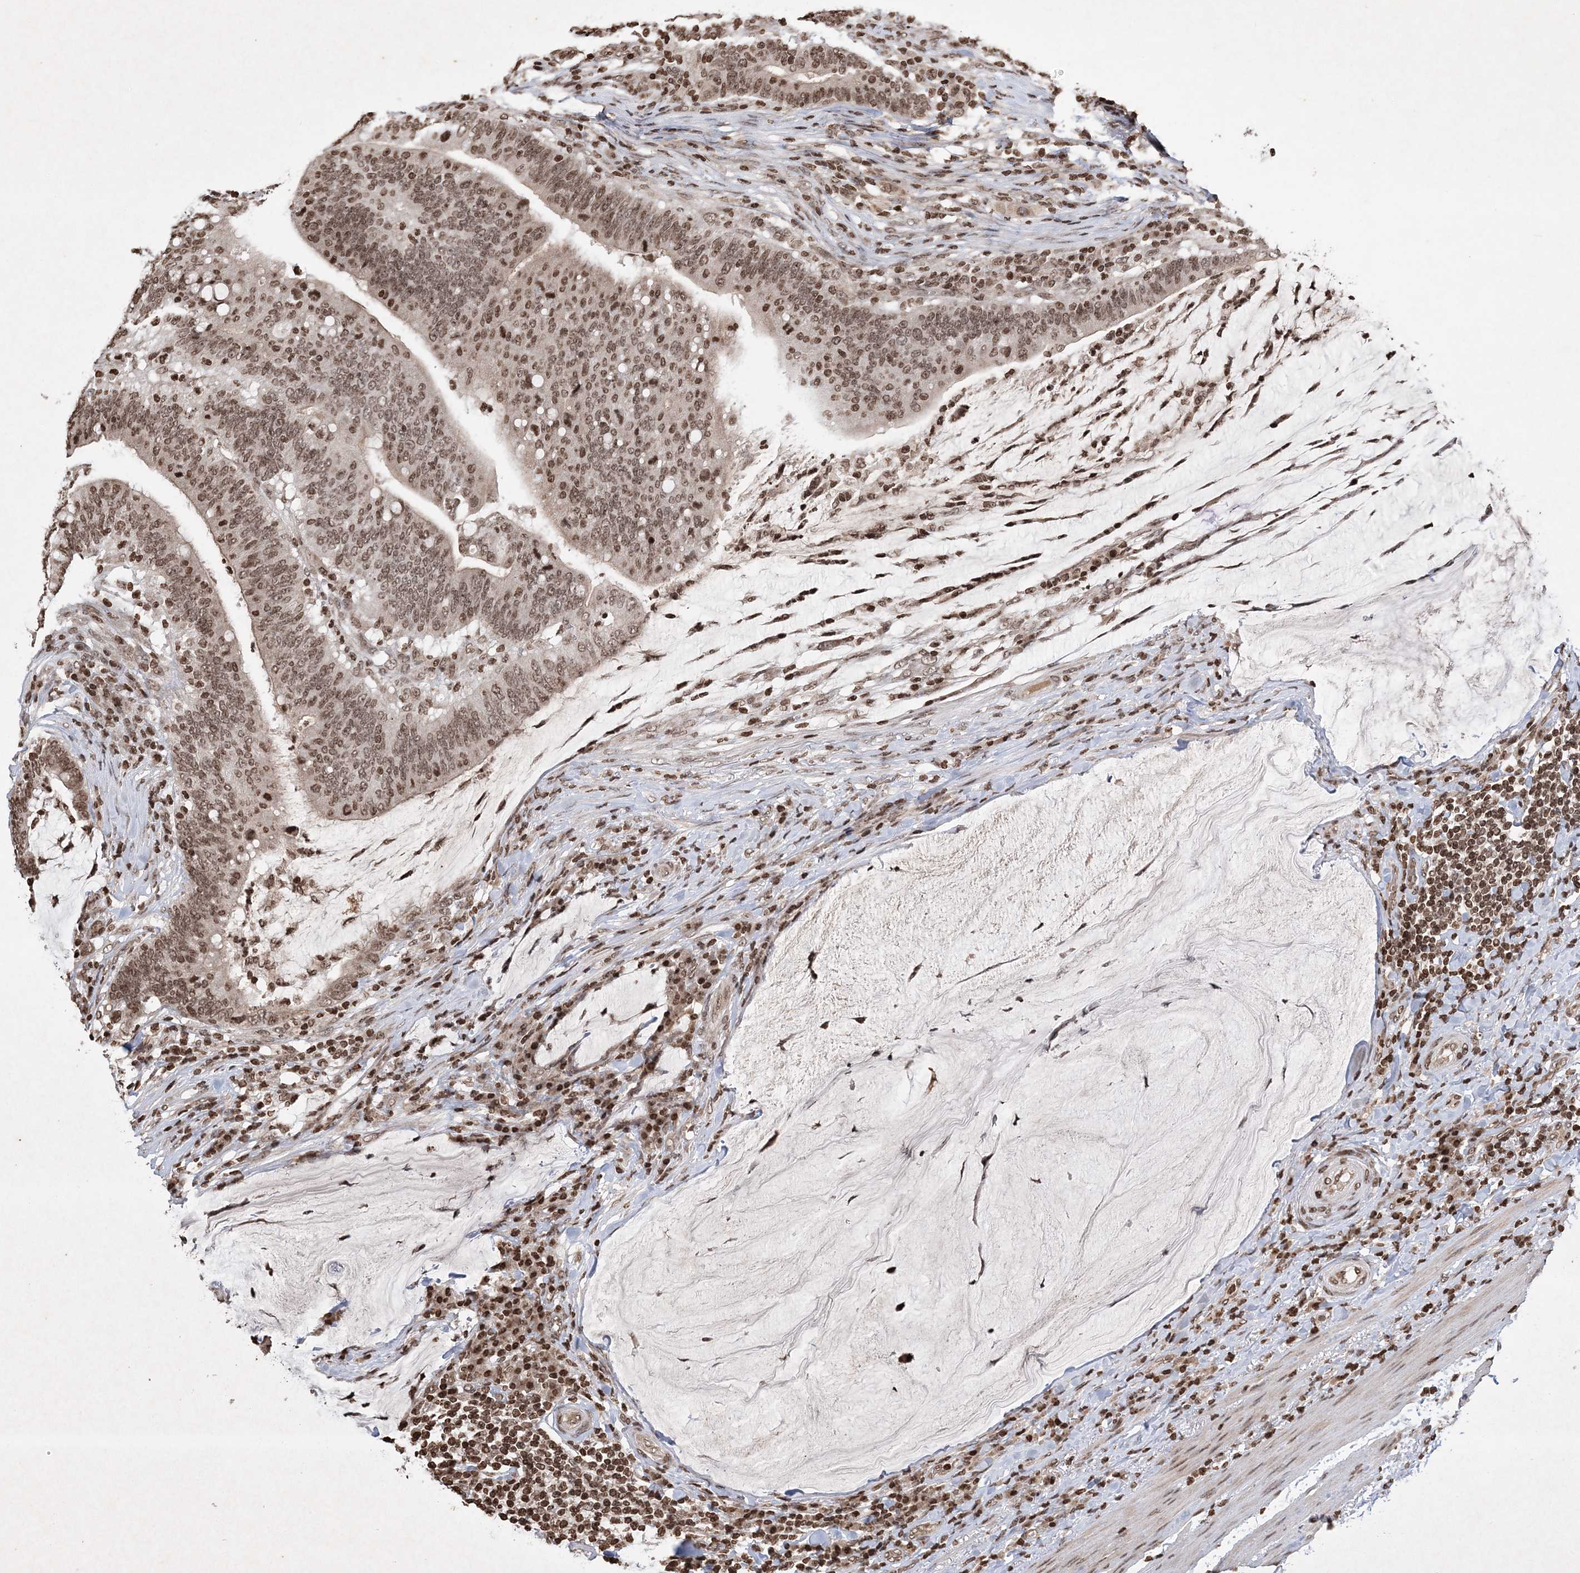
{"staining": {"intensity": "moderate", "quantity": ">75%", "location": "nuclear"}, "tissue": "colorectal cancer", "cell_type": "Tumor cells", "image_type": "cancer", "snomed": [{"axis": "morphology", "description": "Normal tissue, NOS"}, {"axis": "morphology", "description": "Adenocarcinoma, NOS"}, {"axis": "topography", "description": "Colon"}], "caption": "DAB immunohistochemical staining of human adenocarcinoma (colorectal) exhibits moderate nuclear protein expression in about >75% of tumor cells. (IHC, brightfield microscopy, high magnification).", "gene": "NEDD9", "patient": {"sex": "female", "age": 66}}